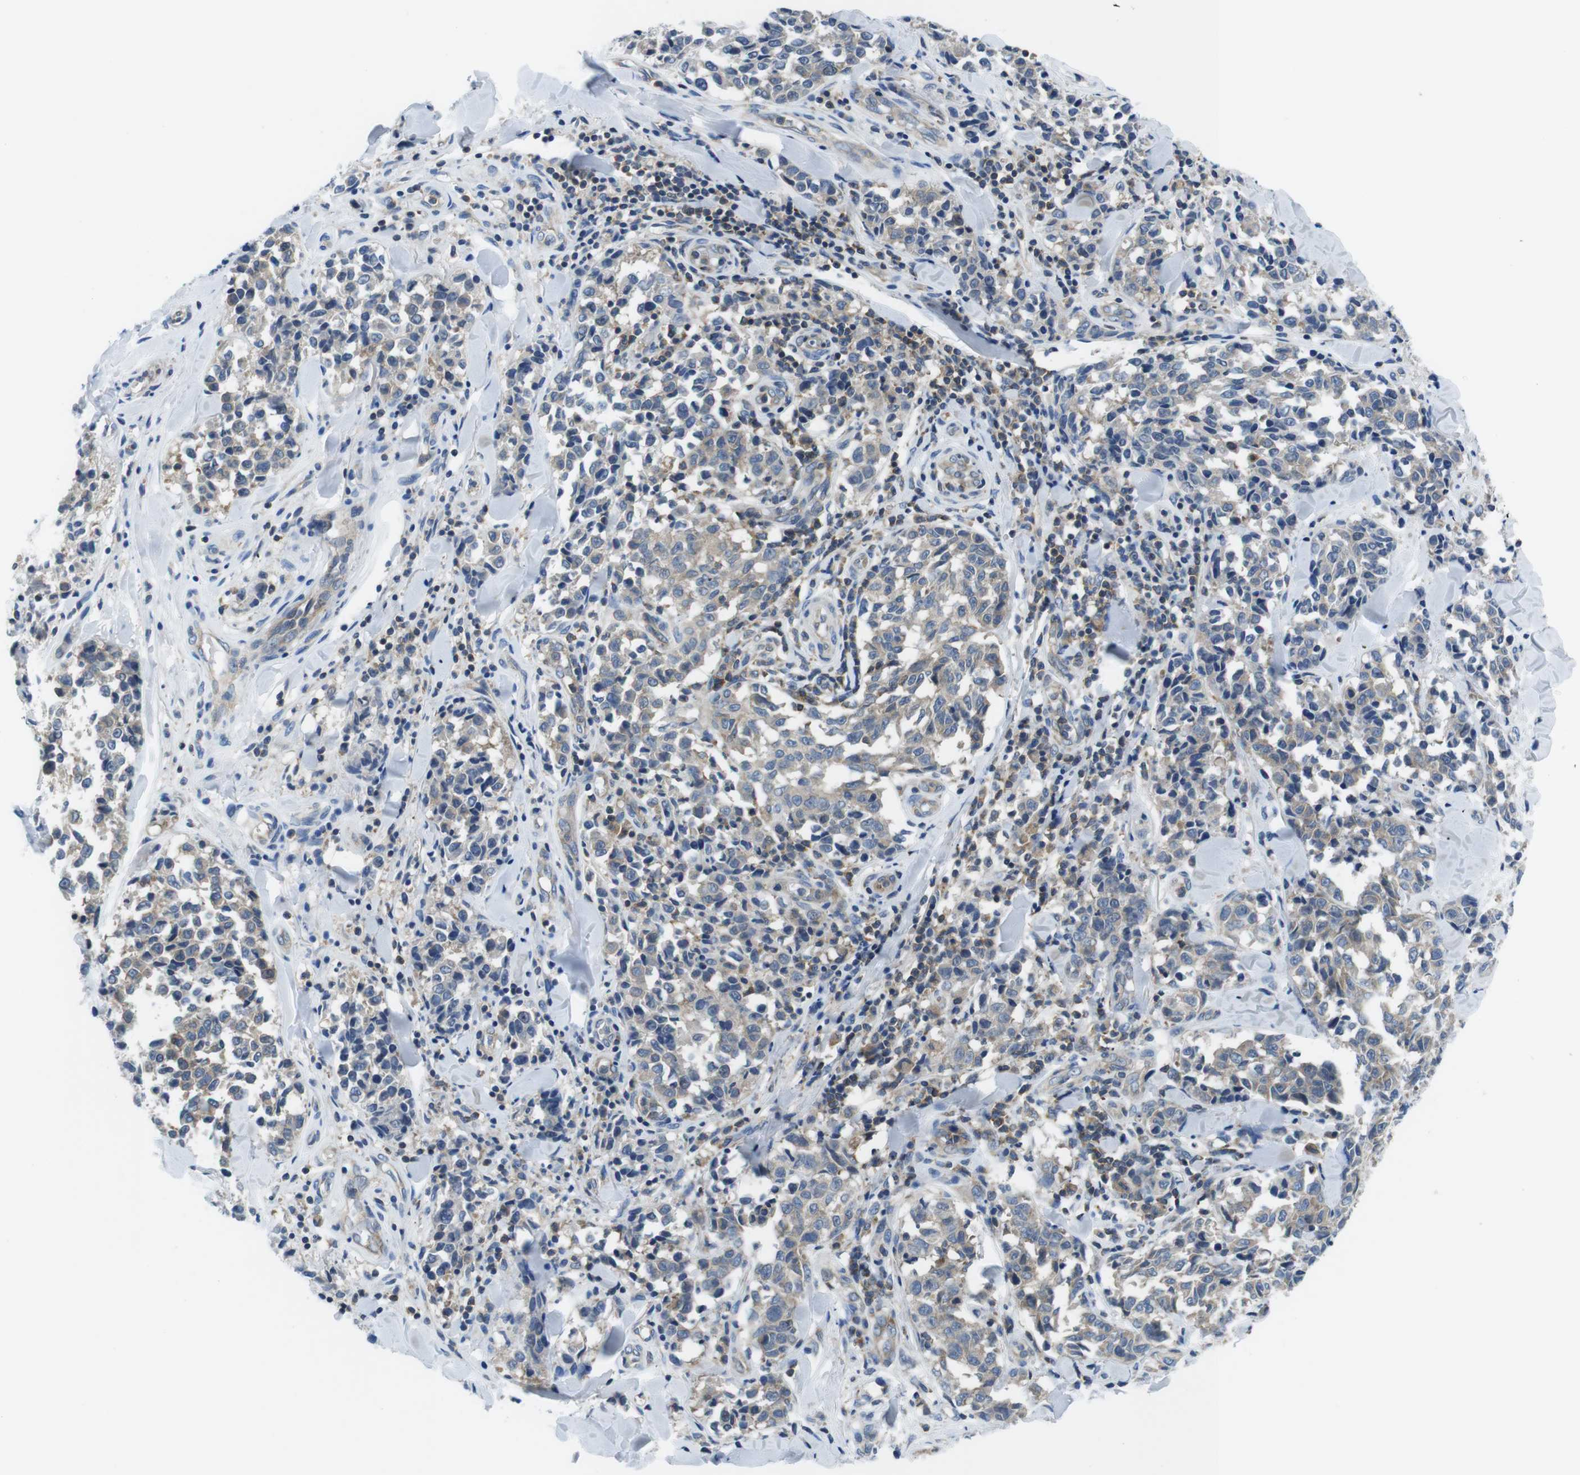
{"staining": {"intensity": "weak", "quantity": "<25%", "location": "cytoplasmic/membranous"}, "tissue": "melanoma", "cell_type": "Tumor cells", "image_type": "cancer", "snomed": [{"axis": "morphology", "description": "Malignant melanoma, NOS"}, {"axis": "topography", "description": "Skin"}], "caption": "Histopathology image shows no protein positivity in tumor cells of melanoma tissue.", "gene": "PIK3CD", "patient": {"sex": "female", "age": 64}}